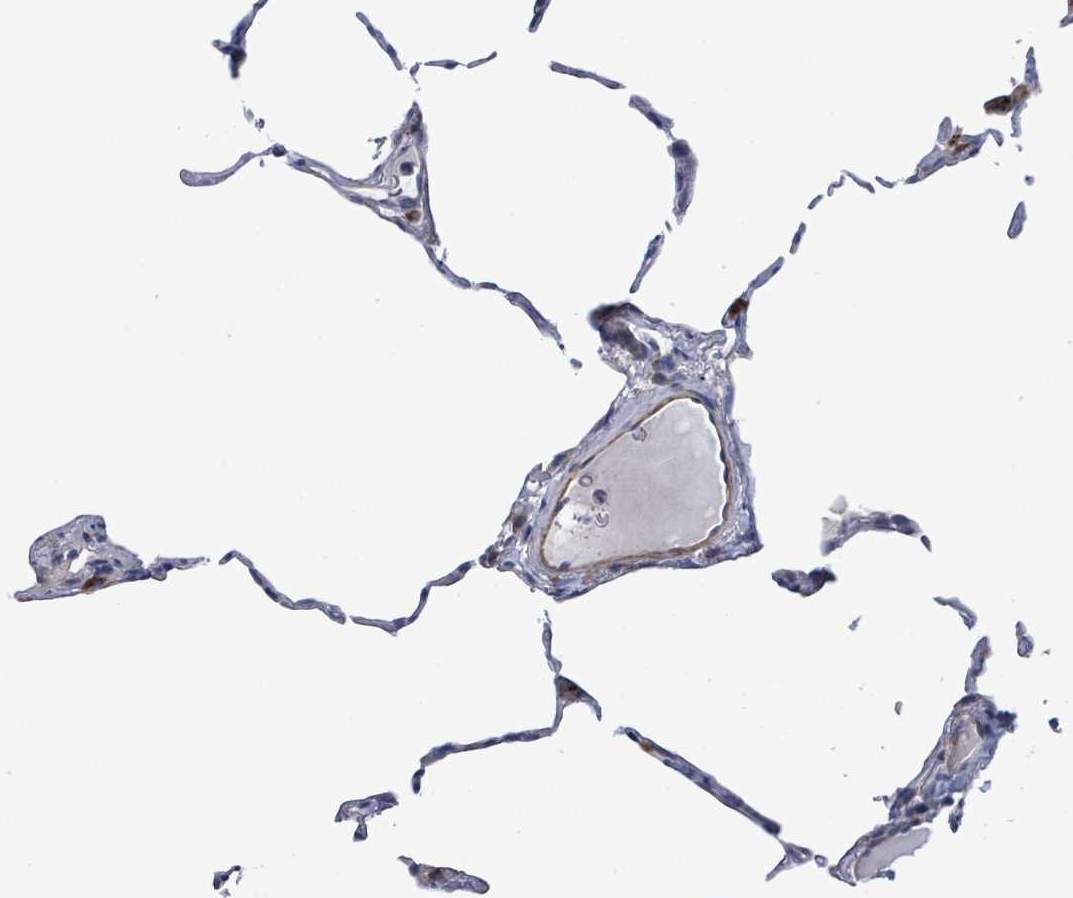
{"staining": {"intensity": "negative", "quantity": "none", "location": "none"}, "tissue": "lung", "cell_type": "Alveolar cells", "image_type": "normal", "snomed": [{"axis": "morphology", "description": "Normal tissue, NOS"}, {"axis": "topography", "description": "Lung"}], "caption": "Immunohistochemical staining of benign lung exhibits no significant expression in alveolar cells. (Stains: DAB immunohistochemistry (IHC) with hematoxylin counter stain, Microscopy: brightfield microscopy at high magnification).", "gene": "C9orf152", "patient": {"sex": "female", "age": 57}}